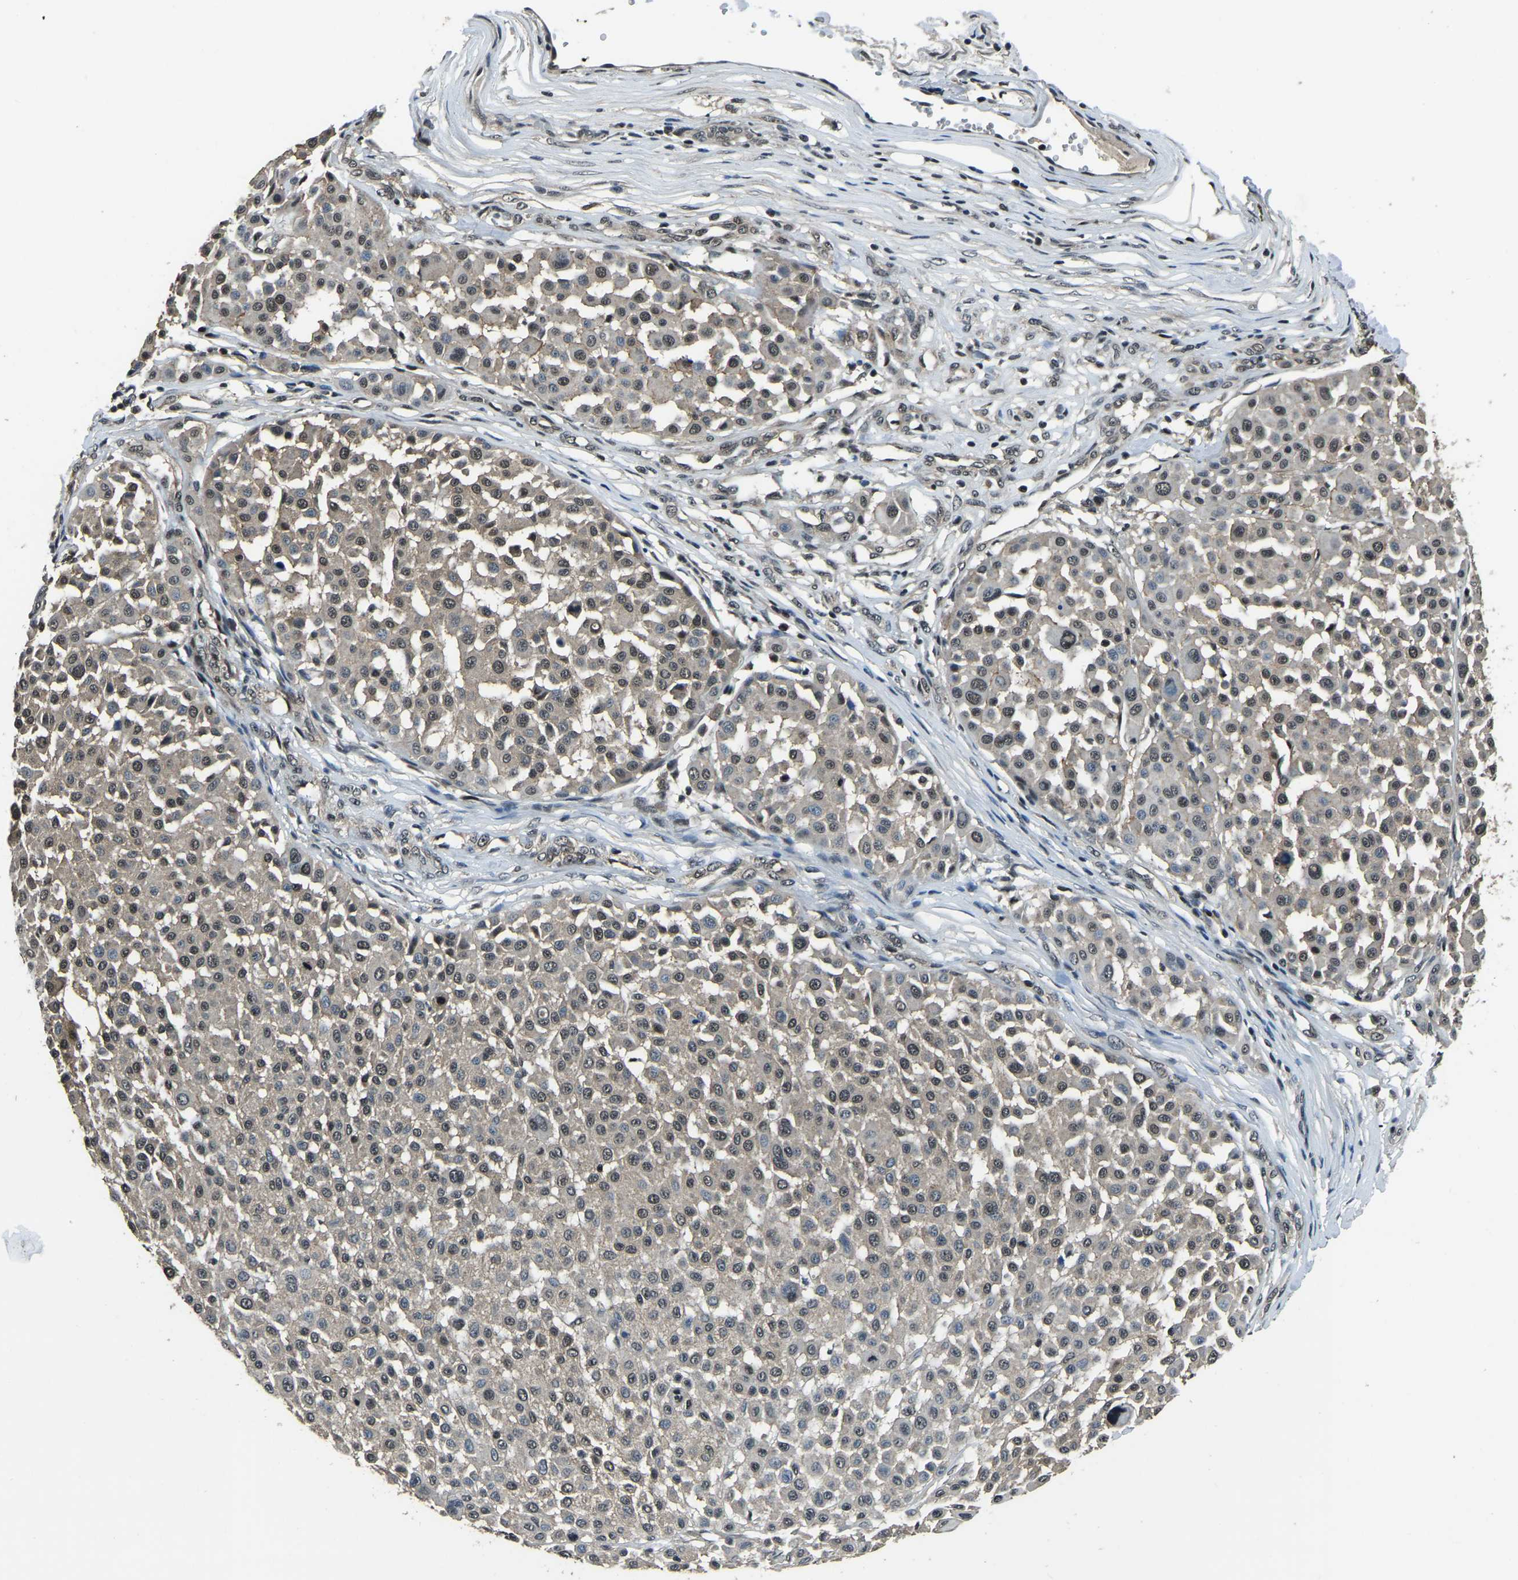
{"staining": {"intensity": "weak", "quantity": ">75%", "location": "cytoplasmic/membranous"}, "tissue": "melanoma", "cell_type": "Tumor cells", "image_type": "cancer", "snomed": [{"axis": "morphology", "description": "Malignant melanoma, Metastatic site"}, {"axis": "topography", "description": "Soft tissue"}], "caption": "Immunohistochemistry of human malignant melanoma (metastatic site) reveals low levels of weak cytoplasmic/membranous positivity in about >75% of tumor cells.", "gene": "ANKIB1", "patient": {"sex": "male", "age": 41}}